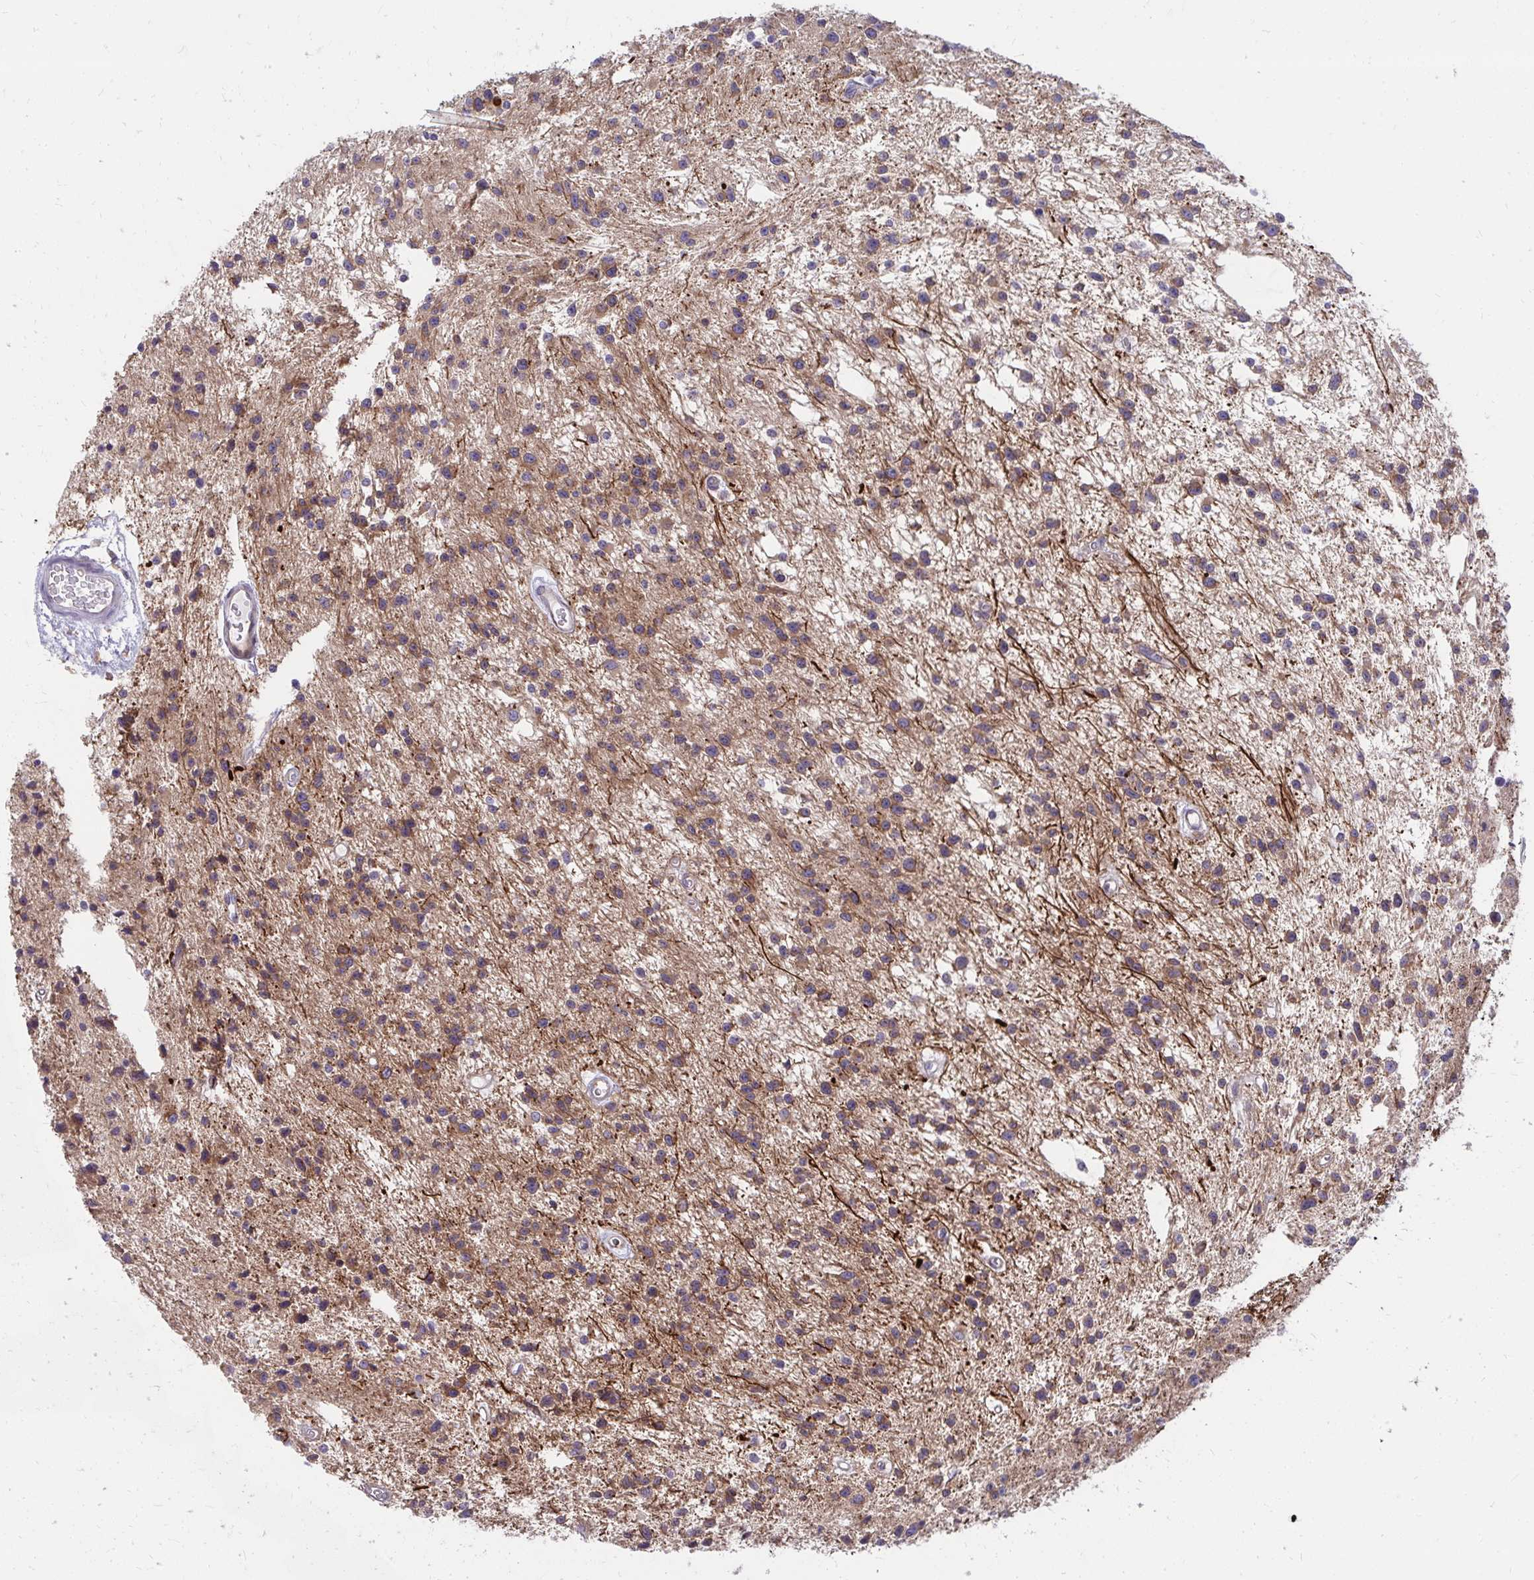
{"staining": {"intensity": "moderate", "quantity": ">75%", "location": "cytoplasmic/membranous"}, "tissue": "glioma", "cell_type": "Tumor cells", "image_type": "cancer", "snomed": [{"axis": "morphology", "description": "Glioma, malignant, Low grade"}, {"axis": "topography", "description": "Brain"}], "caption": "Immunohistochemical staining of human glioma reveals moderate cytoplasmic/membranous protein positivity in about >75% of tumor cells. The staining is performed using DAB brown chromogen to label protein expression. The nuclei are counter-stained blue using hematoxylin.", "gene": "ASAP1", "patient": {"sex": "male", "age": 43}}